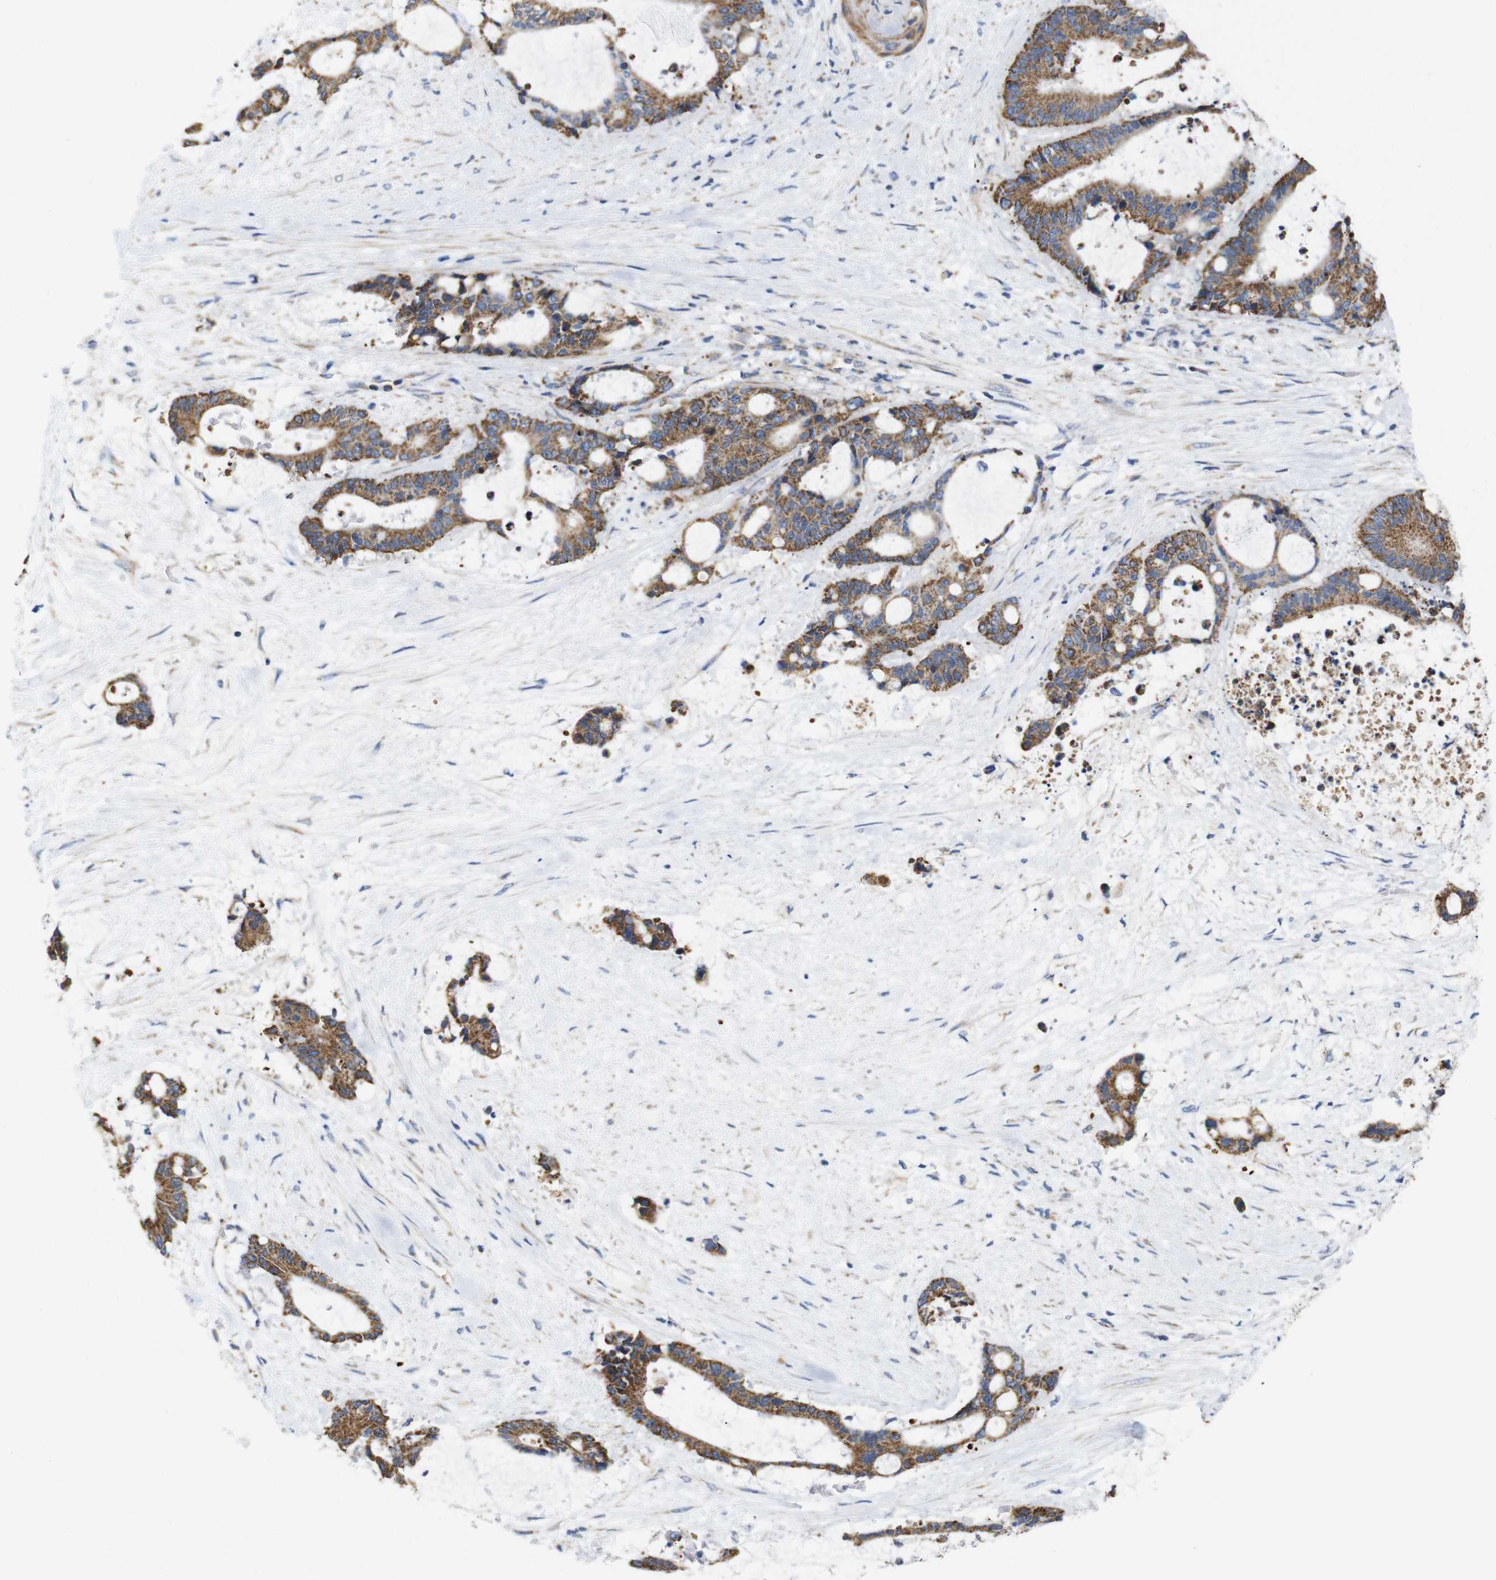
{"staining": {"intensity": "strong", "quantity": ">75%", "location": "cytoplasmic/membranous"}, "tissue": "liver cancer", "cell_type": "Tumor cells", "image_type": "cancer", "snomed": [{"axis": "morphology", "description": "Normal tissue, NOS"}, {"axis": "morphology", "description": "Cholangiocarcinoma"}, {"axis": "topography", "description": "Liver"}, {"axis": "topography", "description": "Peripheral nerve tissue"}], "caption": "IHC (DAB) staining of human liver cancer shows strong cytoplasmic/membranous protein expression in approximately >75% of tumor cells. Using DAB (brown) and hematoxylin (blue) stains, captured at high magnification using brightfield microscopy.", "gene": "FAM171B", "patient": {"sex": "female", "age": 73}}